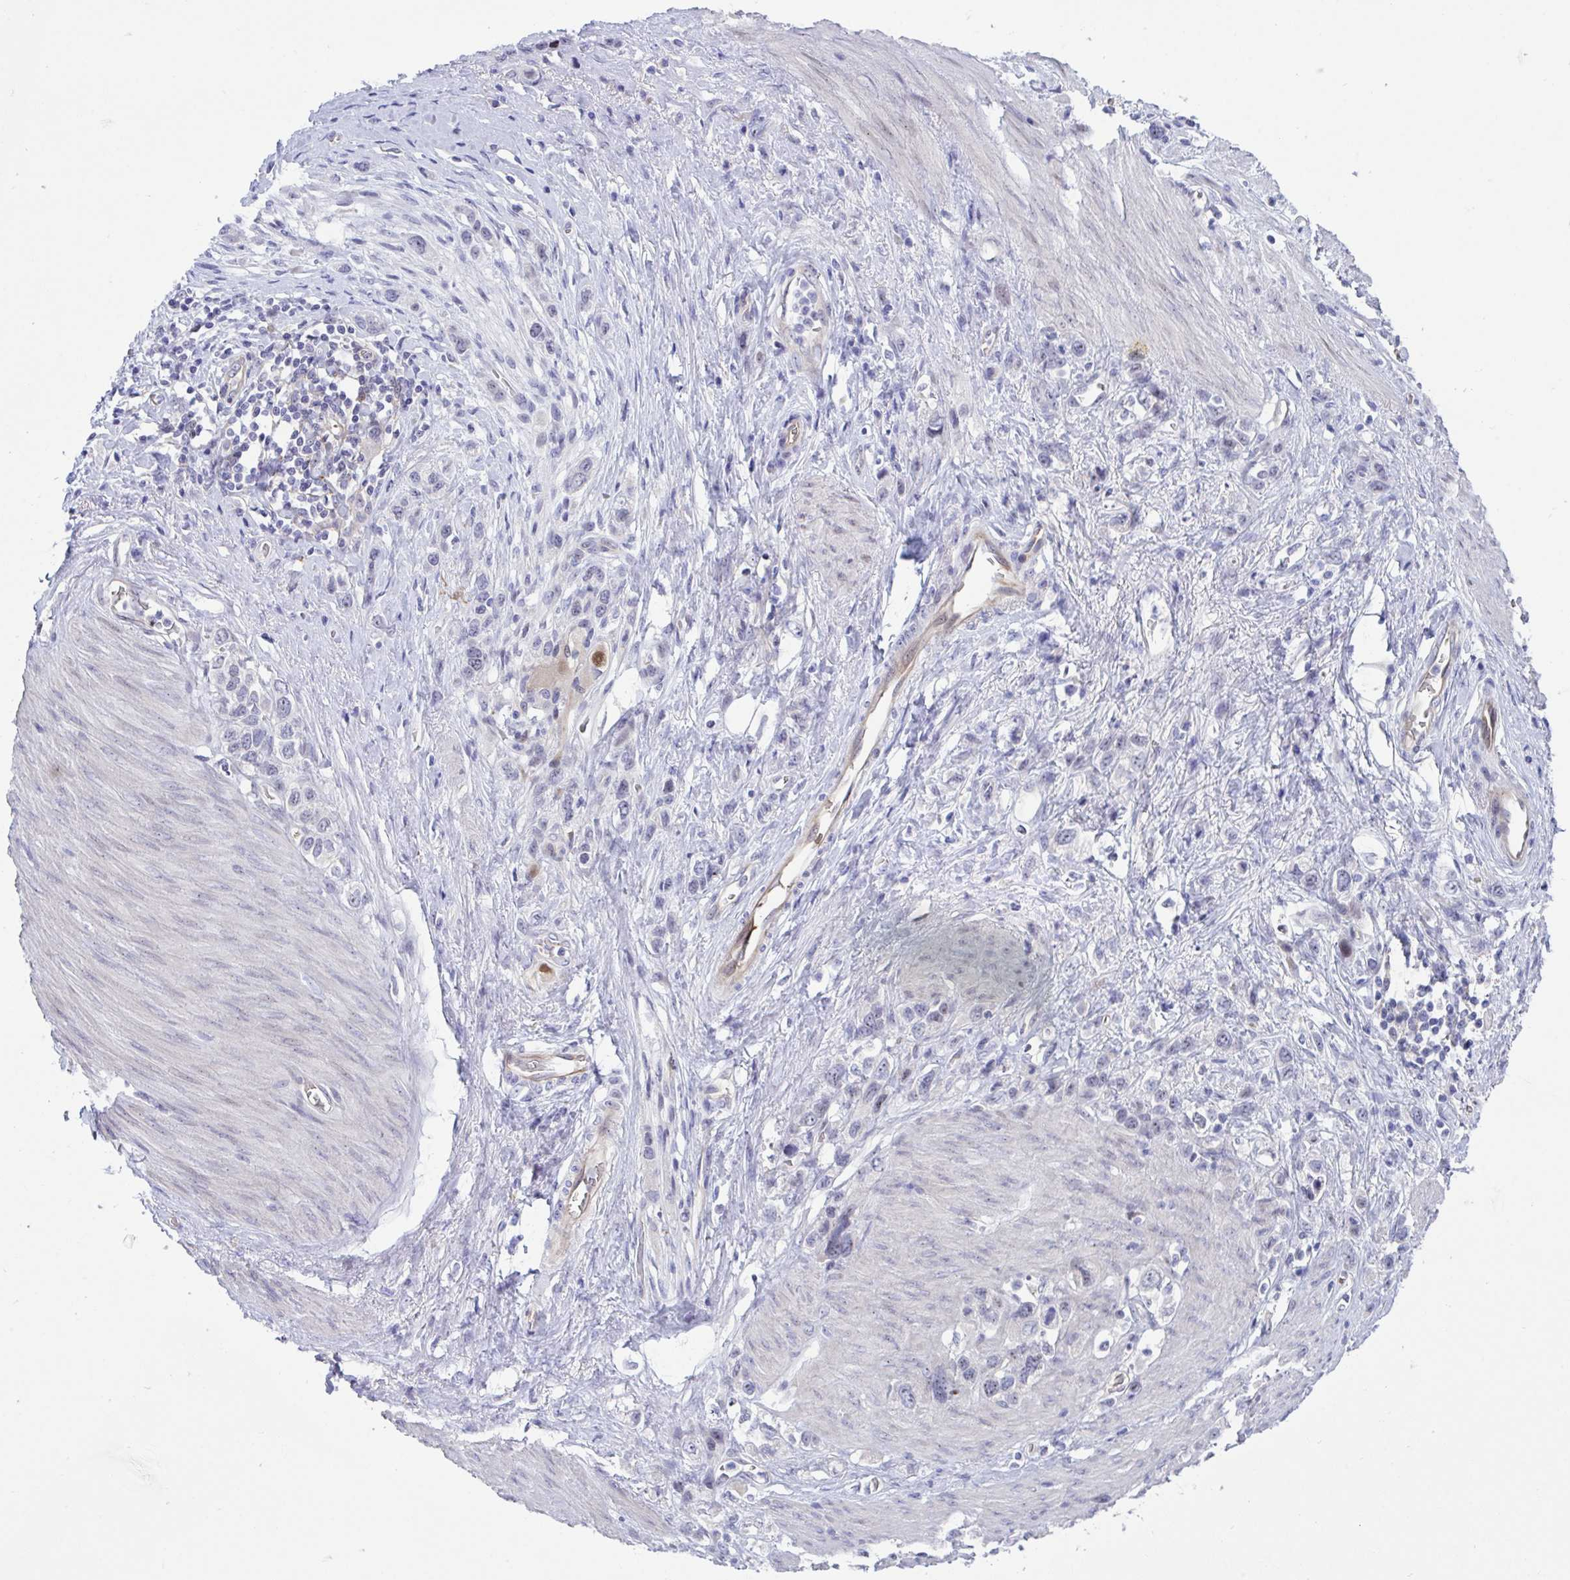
{"staining": {"intensity": "negative", "quantity": "none", "location": "none"}, "tissue": "stomach cancer", "cell_type": "Tumor cells", "image_type": "cancer", "snomed": [{"axis": "morphology", "description": "Adenocarcinoma, NOS"}, {"axis": "topography", "description": "Stomach"}], "caption": "Immunohistochemistry (IHC) micrograph of adenocarcinoma (stomach) stained for a protein (brown), which shows no staining in tumor cells. (DAB immunohistochemistry with hematoxylin counter stain).", "gene": "CENPQ", "patient": {"sex": "female", "age": 65}}